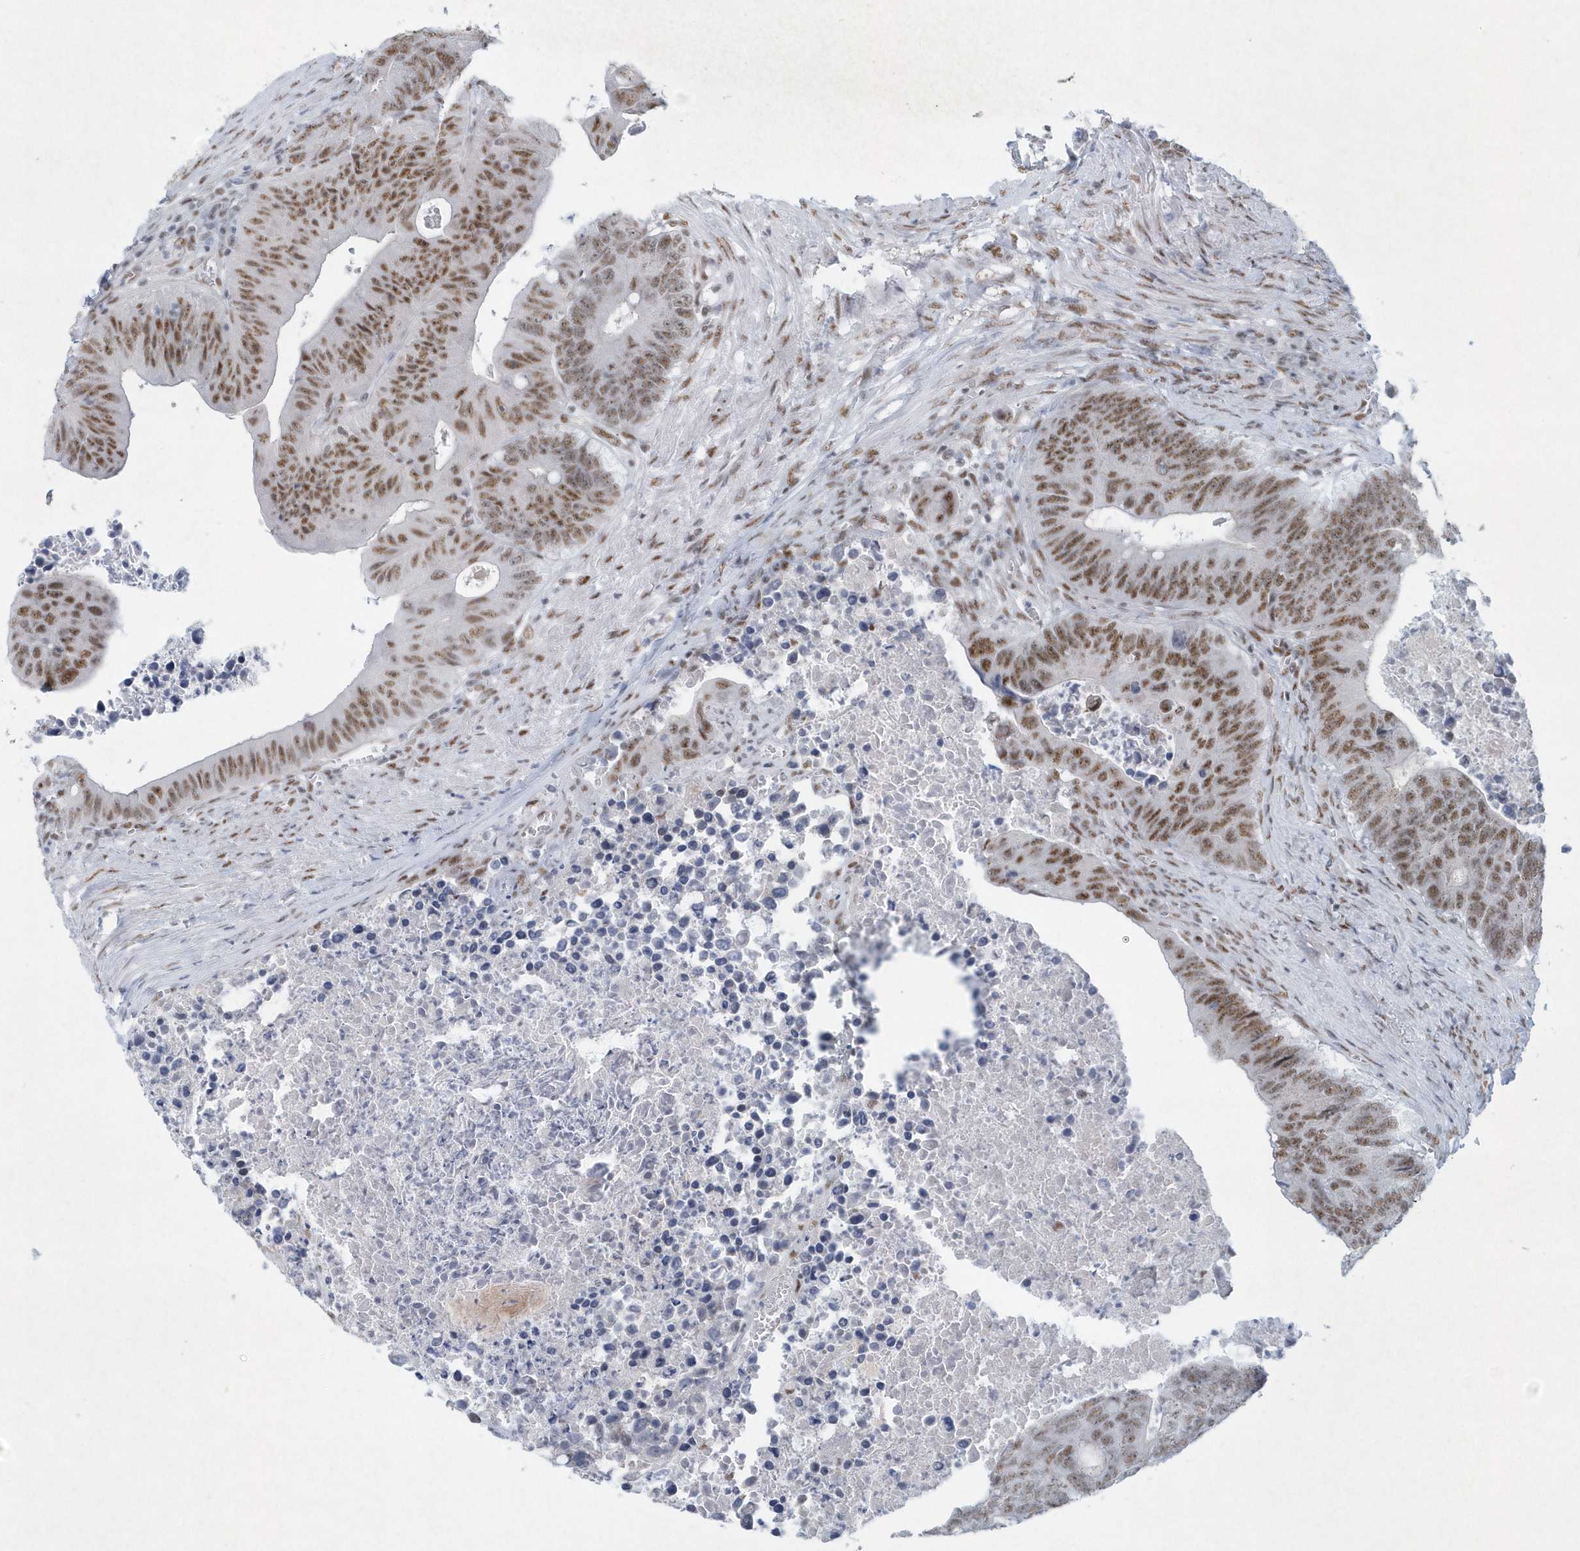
{"staining": {"intensity": "moderate", "quantity": ">75%", "location": "nuclear"}, "tissue": "colorectal cancer", "cell_type": "Tumor cells", "image_type": "cancer", "snomed": [{"axis": "morphology", "description": "Adenocarcinoma, NOS"}, {"axis": "topography", "description": "Colon"}], "caption": "The immunohistochemical stain highlights moderate nuclear positivity in tumor cells of adenocarcinoma (colorectal) tissue. The staining is performed using DAB (3,3'-diaminobenzidine) brown chromogen to label protein expression. The nuclei are counter-stained blue using hematoxylin.", "gene": "DCLRE1A", "patient": {"sex": "male", "age": 87}}